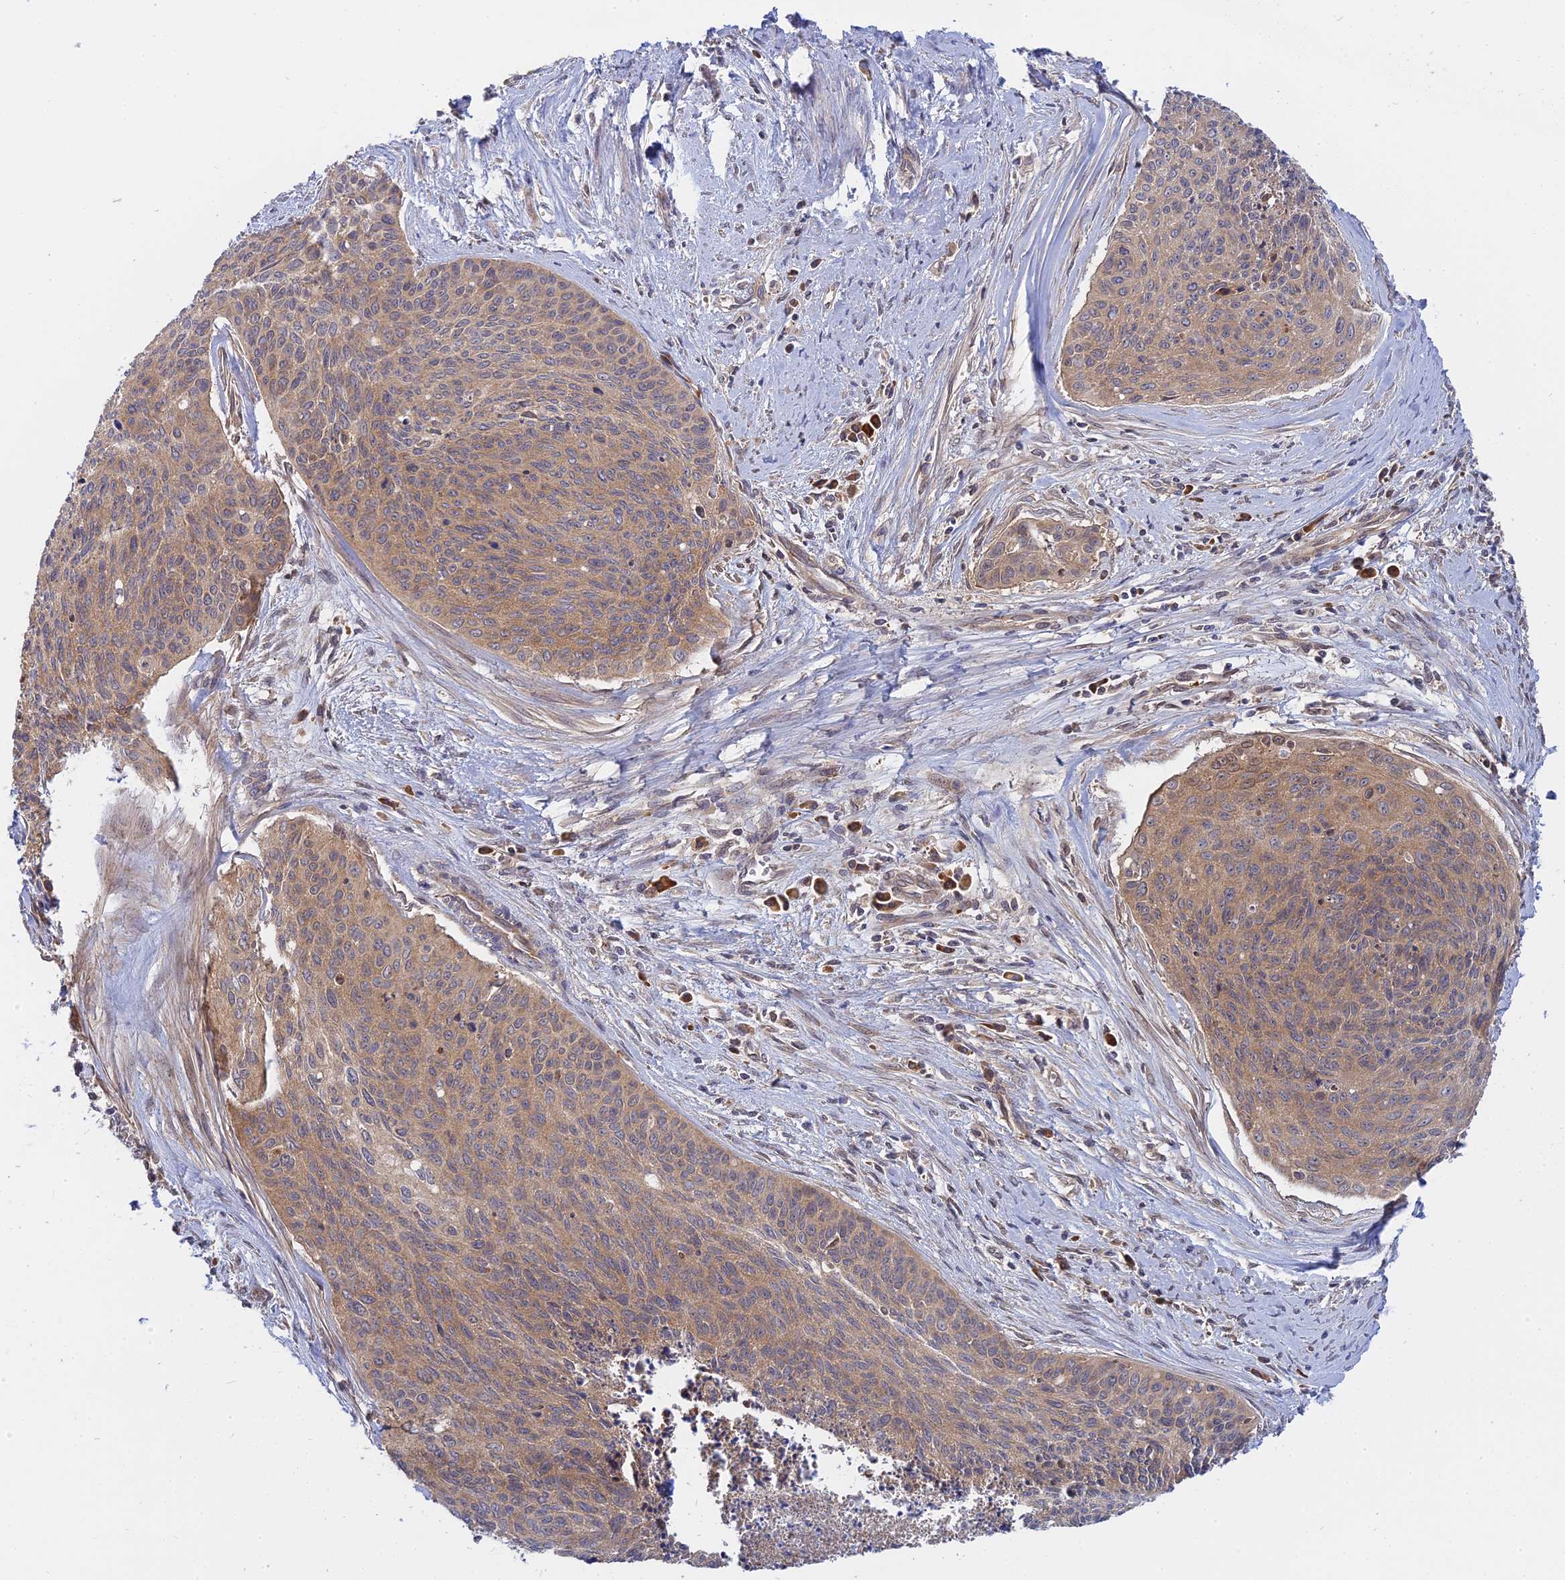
{"staining": {"intensity": "weak", "quantity": ">75%", "location": "cytoplasmic/membranous"}, "tissue": "cervical cancer", "cell_type": "Tumor cells", "image_type": "cancer", "snomed": [{"axis": "morphology", "description": "Squamous cell carcinoma, NOS"}, {"axis": "topography", "description": "Cervix"}], "caption": "The immunohistochemical stain highlights weak cytoplasmic/membranous positivity in tumor cells of cervical cancer (squamous cell carcinoma) tissue.", "gene": "IL21R", "patient": {"sex": "female", "age": 55}}